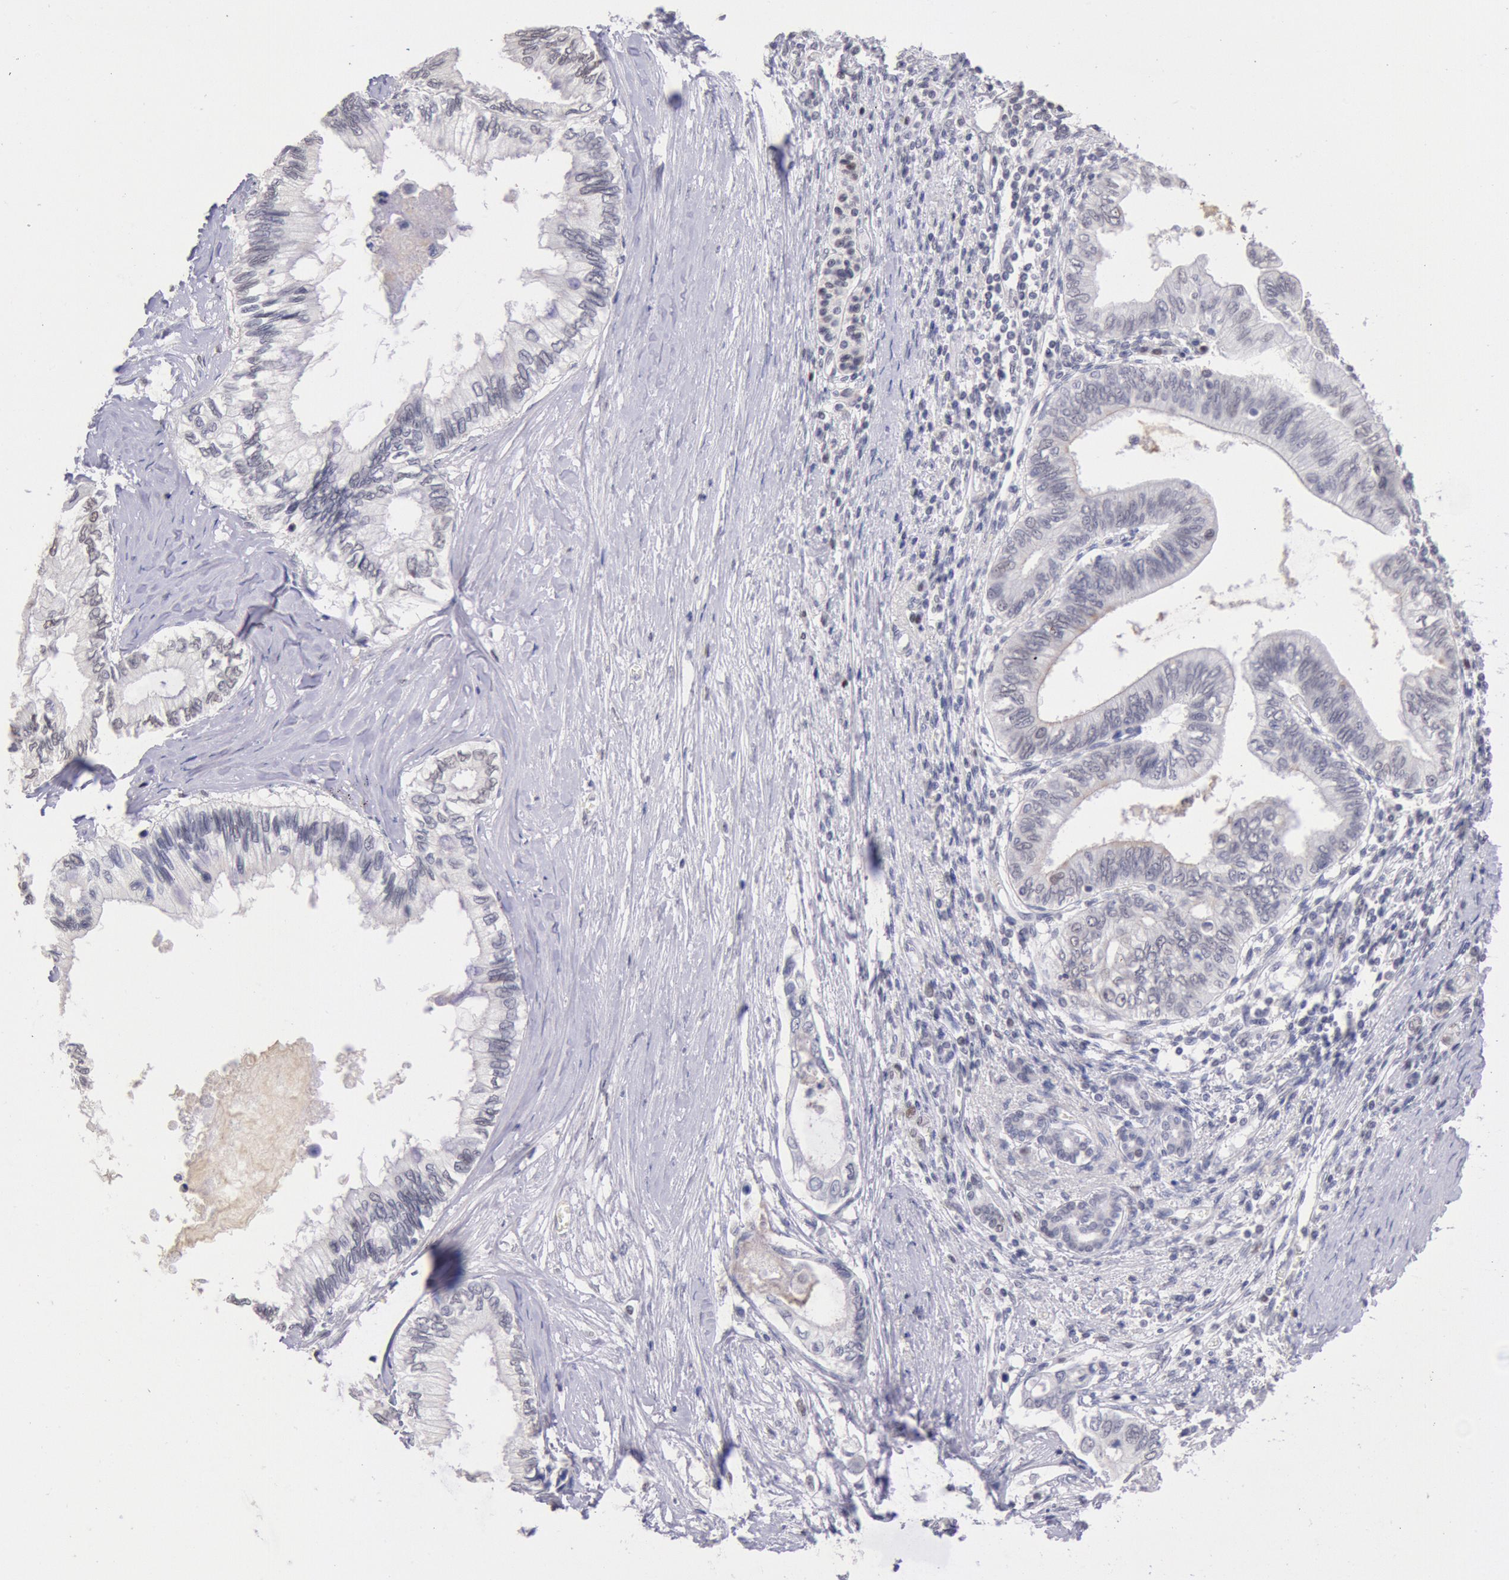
{"staining": {"intensity": "weak", "quantity": "<25%", "location": "cytoplasmic/membranous"}, "tissue": "pancreatic cancer", "cell_type": "Tumor cells", "image_type": "cancer", "snomed": [{"axis": "morphology", "description": "Adenocarcinoma, NOS"}, {"axis": "topography", "description": "Pancreas"}], "caption": "An IHC micrograph of pancreatic cancer (adenocarcinoma) is shown. There is no staining in tumor cells of pancreatic cancer (adenocarcinoma).", "gene": "MYH7", "patient": {"sex": "female", "age": 66}}